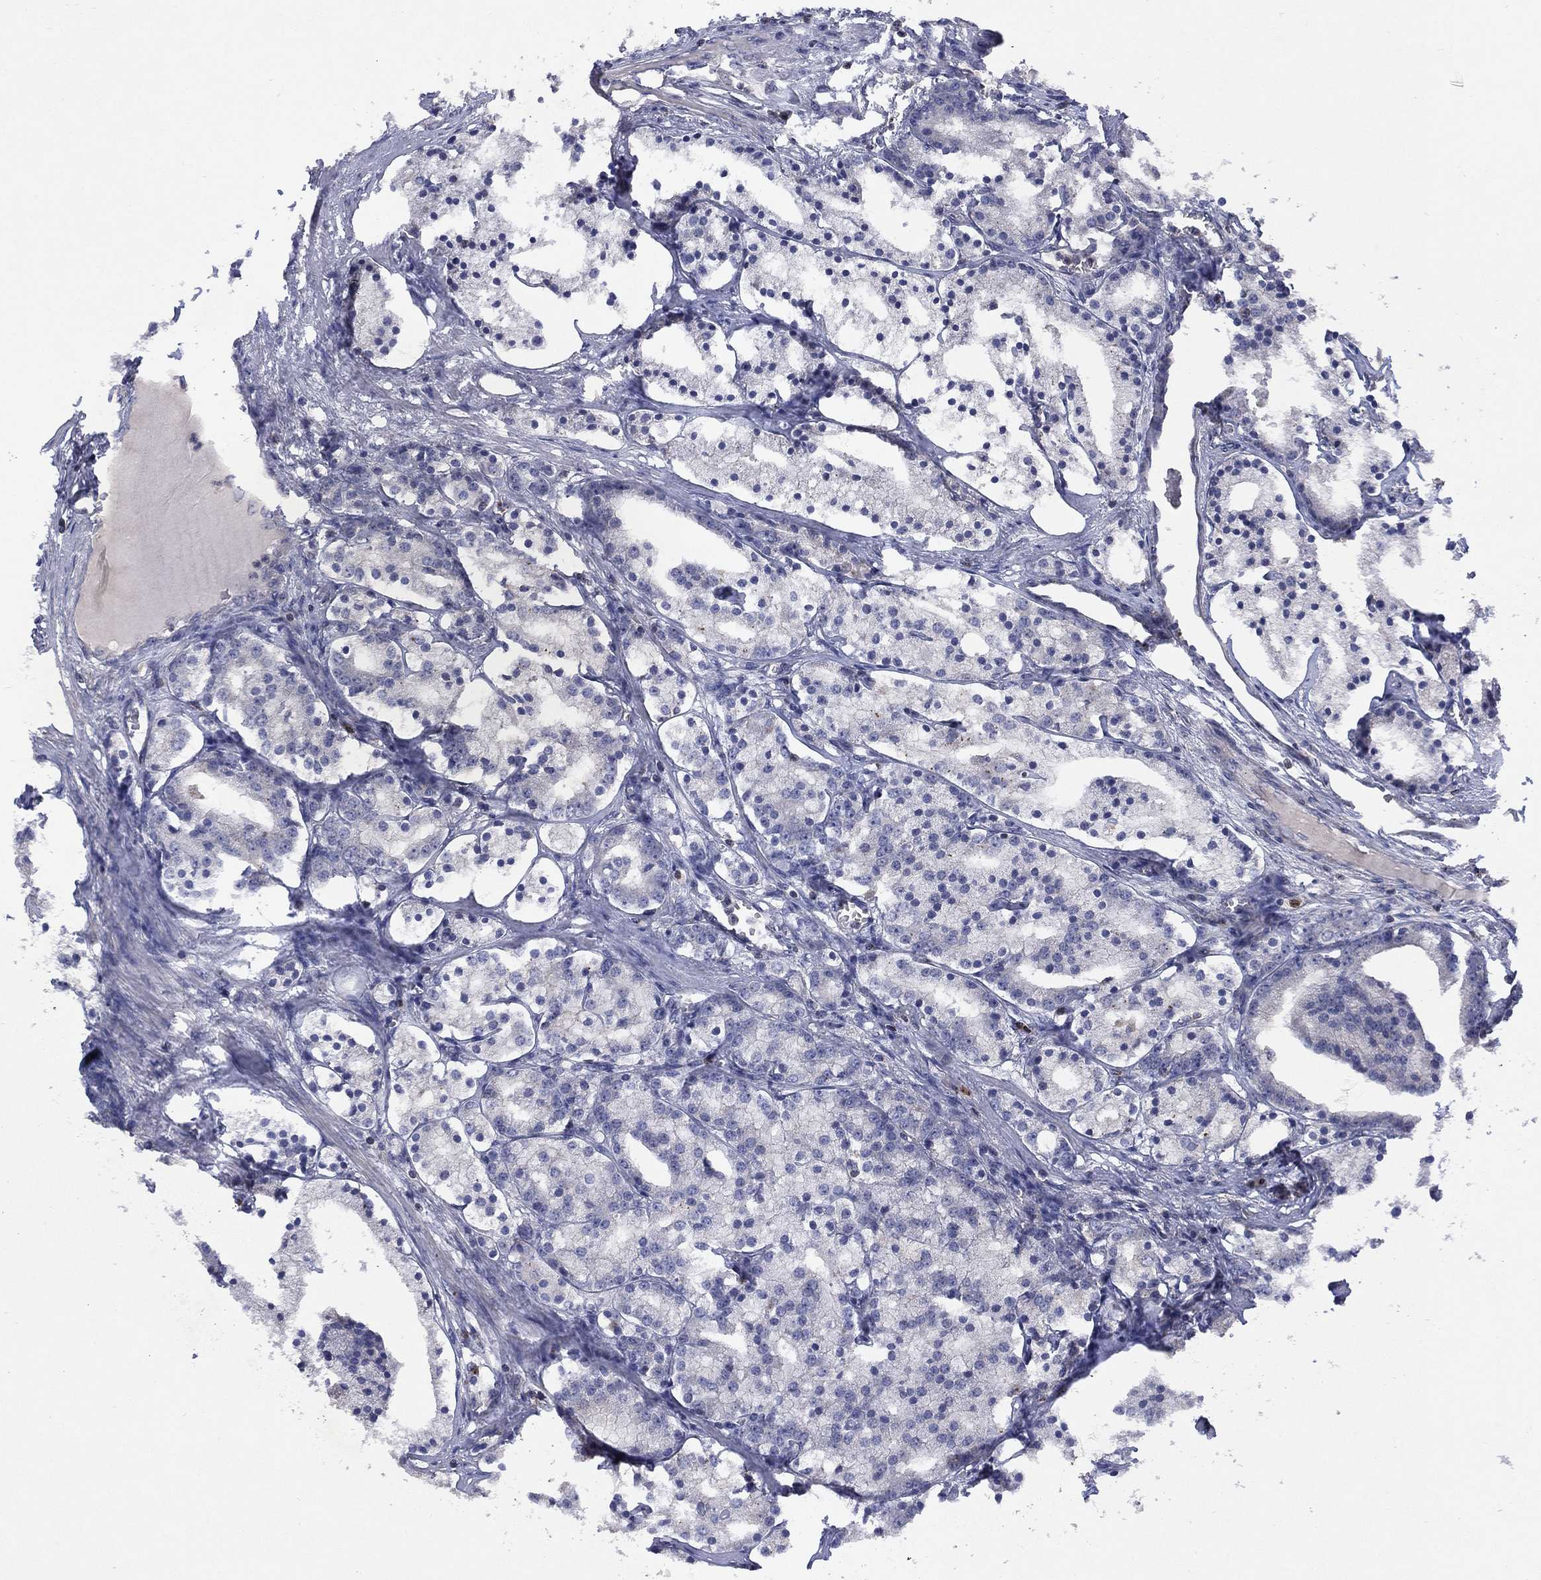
{"staining": {"intensity": "negative", "quantity": "none", "location": "none"}, "tissue": "prostate cancer", "cell_type": "Tumor cells", "image_type": "cancer", "snomed": [{"axis": "morphology", "description": "Adenocarcinoma, NOS"}, {"axis": "topography", "description": "Prostate"}], "caption": "Protein analysis of adenocarcinoma (prostate) demonstrates no significant positivity in tumor cells.", "gene": "DOCK8", "patient": {"sex": "male", "age": 69}}